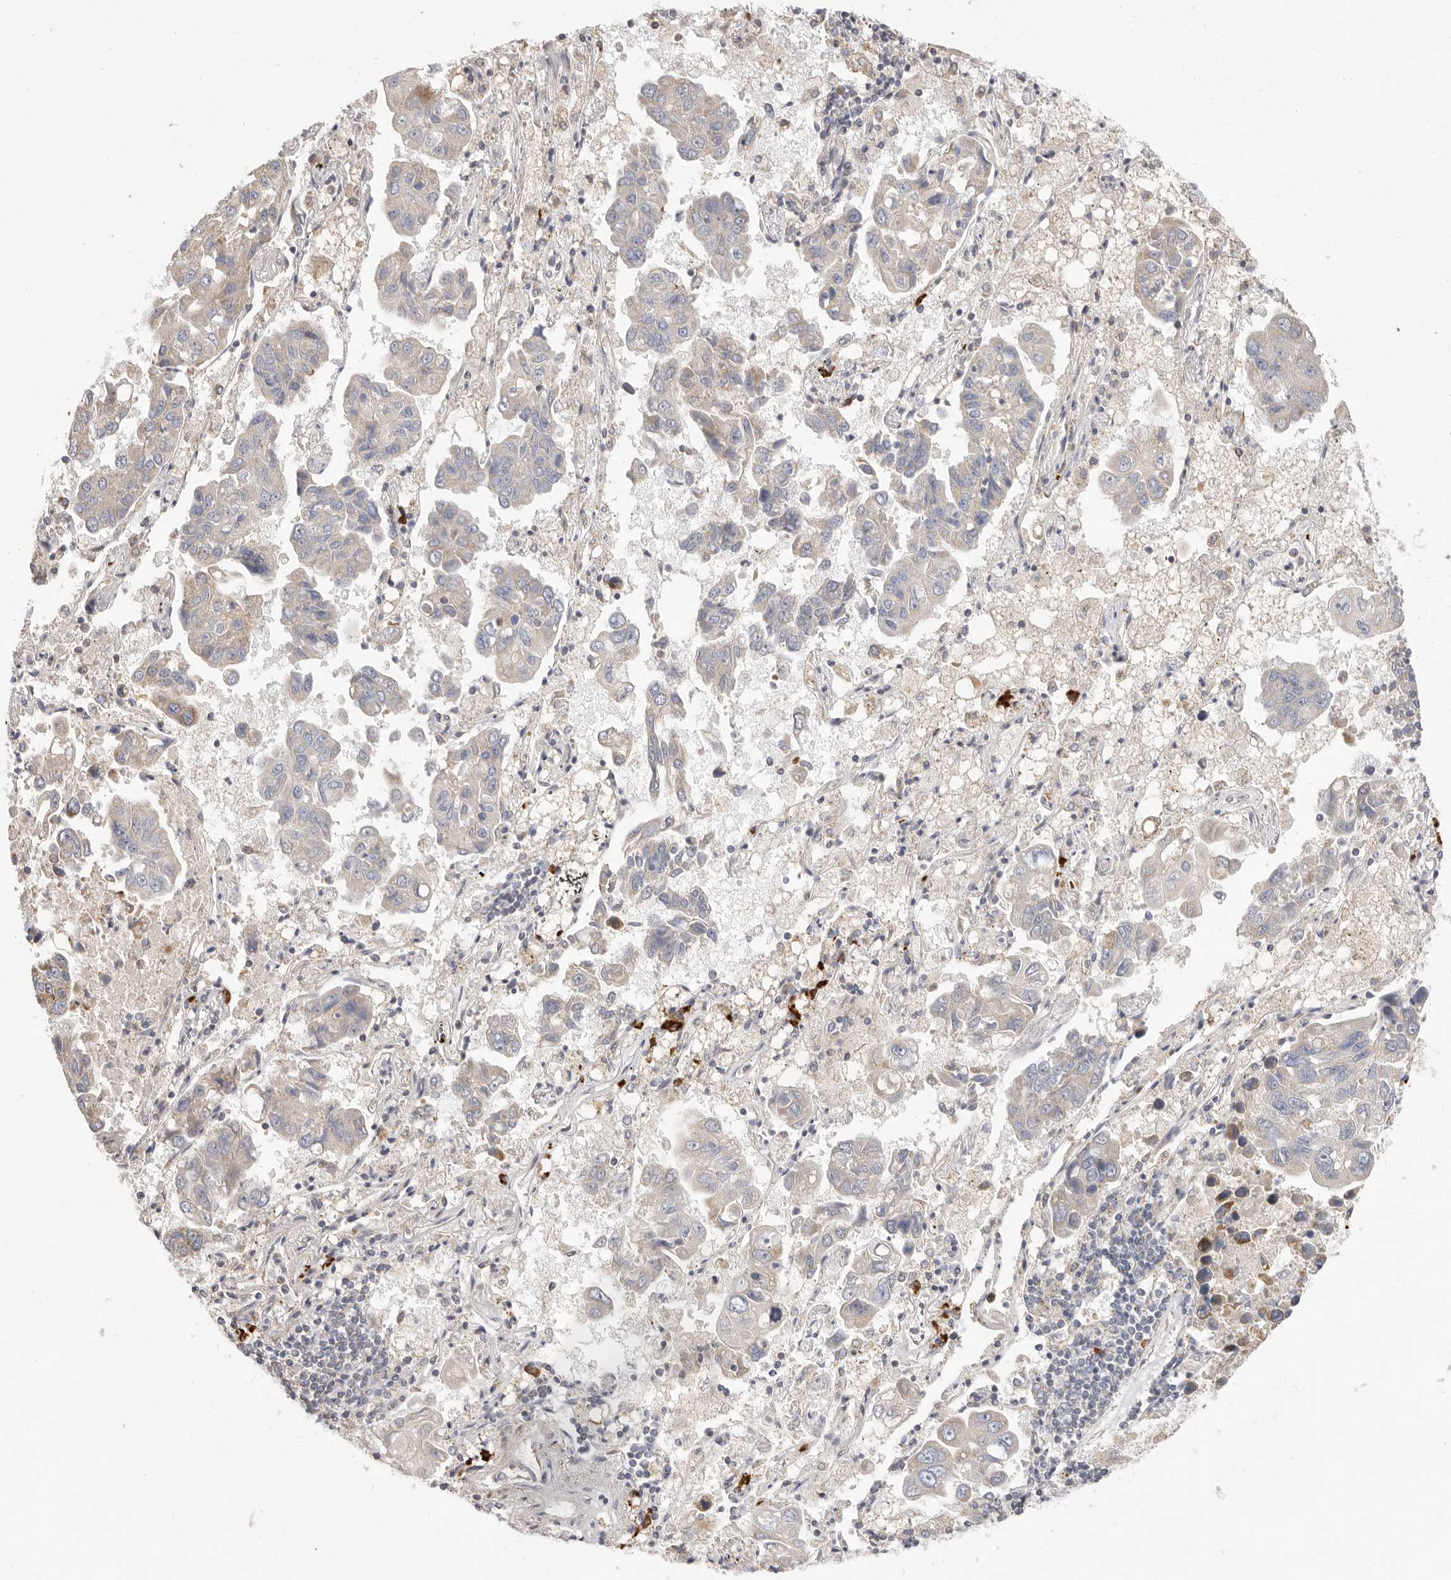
{"staining": {"intensity": "negative", "quantity": "none", "location": "none"}, "tissue": "lung cancer", "cell_type": "Tumor cells", "image_type": "cancer", "snomed": [{"axis": "morphology", "description": "Adenocarcinoma, NOS"}, {"axis": "topography", "description": "Lung"}], "caption": "There is no significant expression in tumor cells of adenocarcinoma (lung).", "gene": "USH1C", "patient": {"sex": "male", "age": 64}}